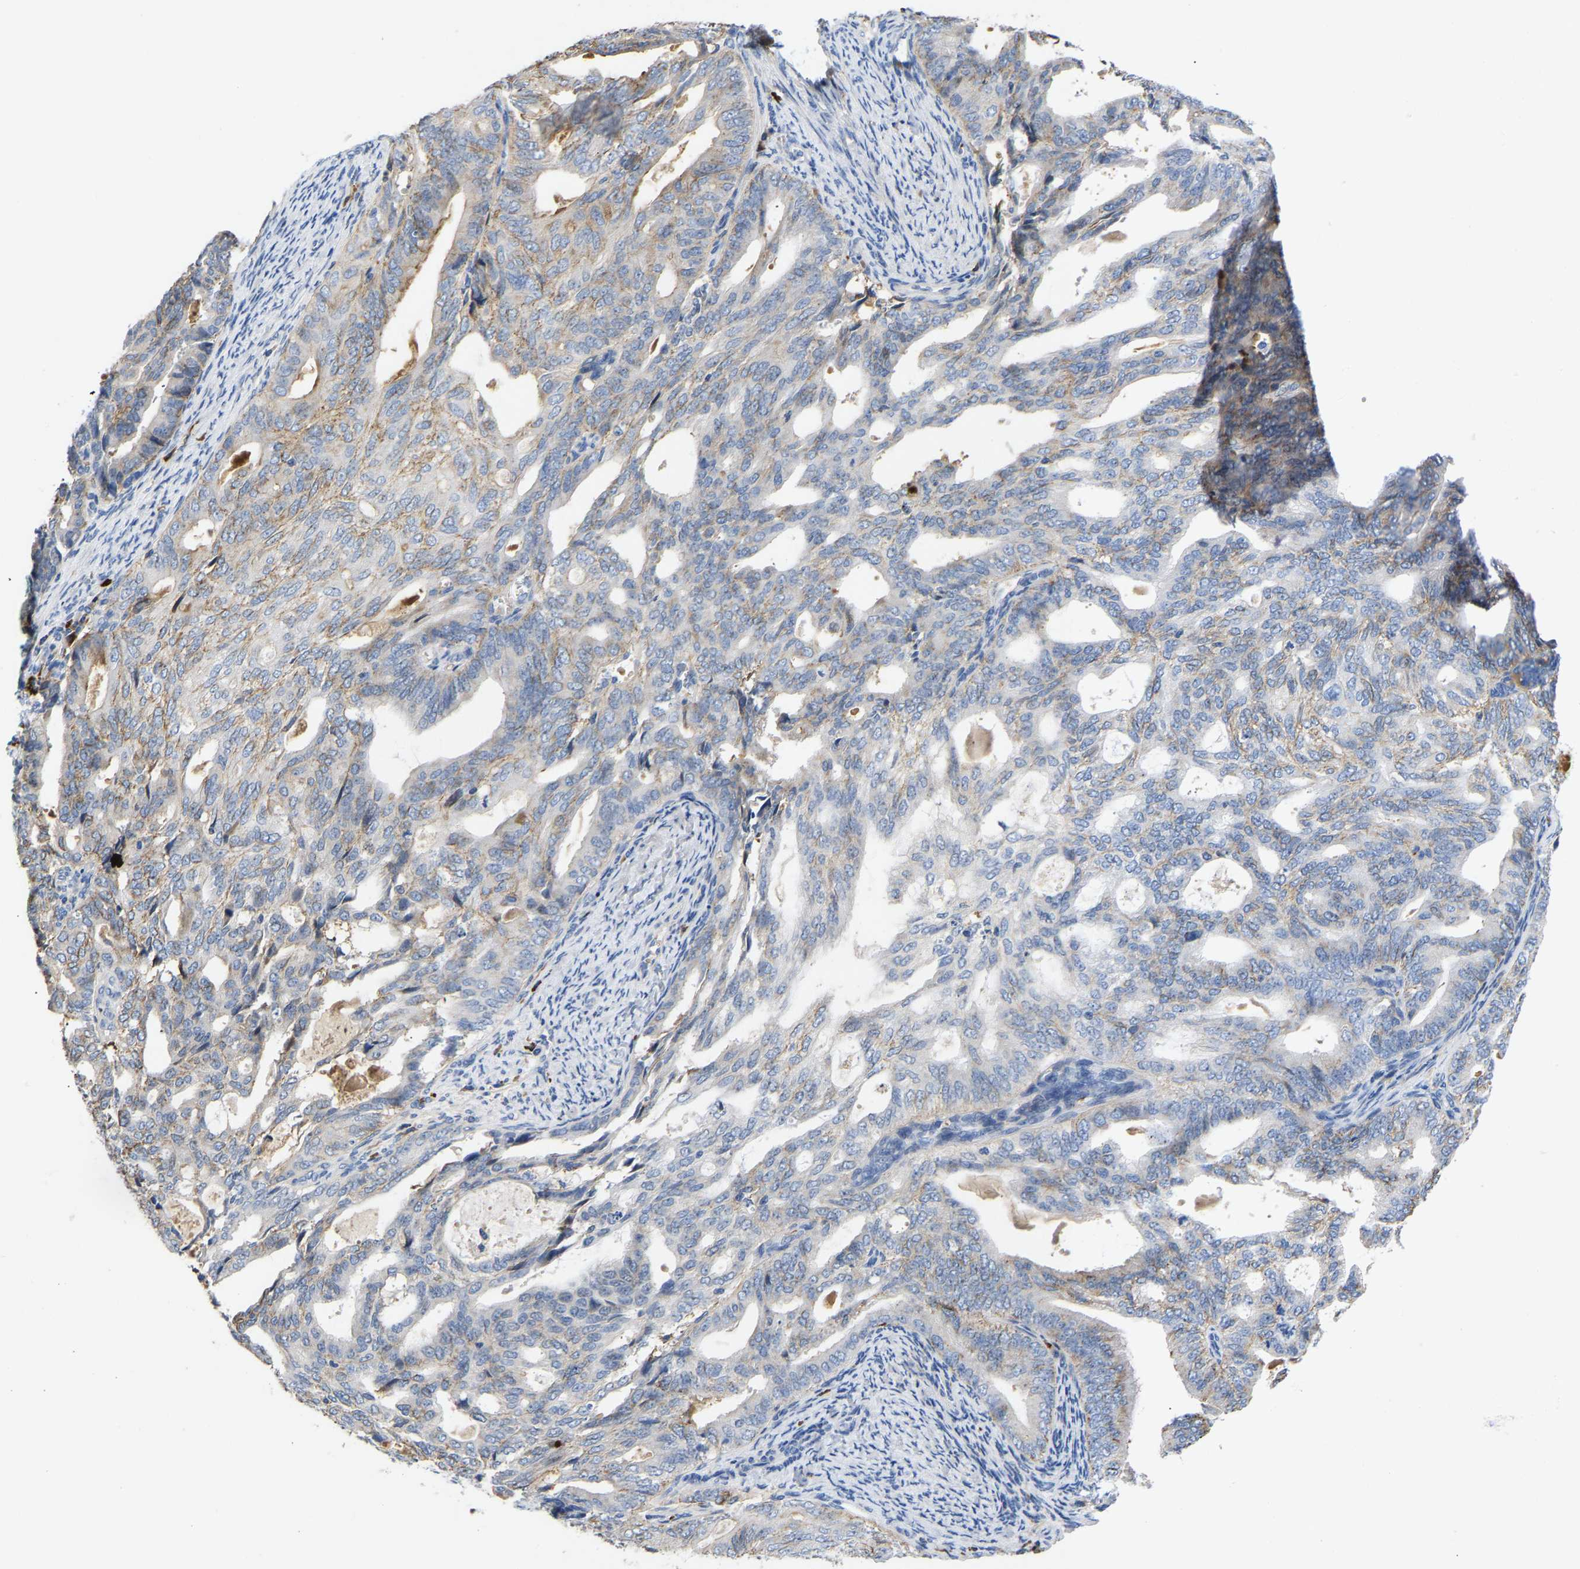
{"staining": {"intensity": "negative", "quantity": "none", "location": "none"}, "tissue": "endometrial cancer", "cell_type": "Tumor cells", "image_type": "cancer", "snomed": [{"axis": "morphology", "description": "Adenocarcinoma, NOS"}, {"axis": "topography", "description": "Endometrium"}], "caption": "Adenocarcinoma (endometrial) was stained to show a protein in brown. There is no significant positivity in tumor cells.", "gene": "FGF18", "patient": {"sex": "female", "age": 58}}